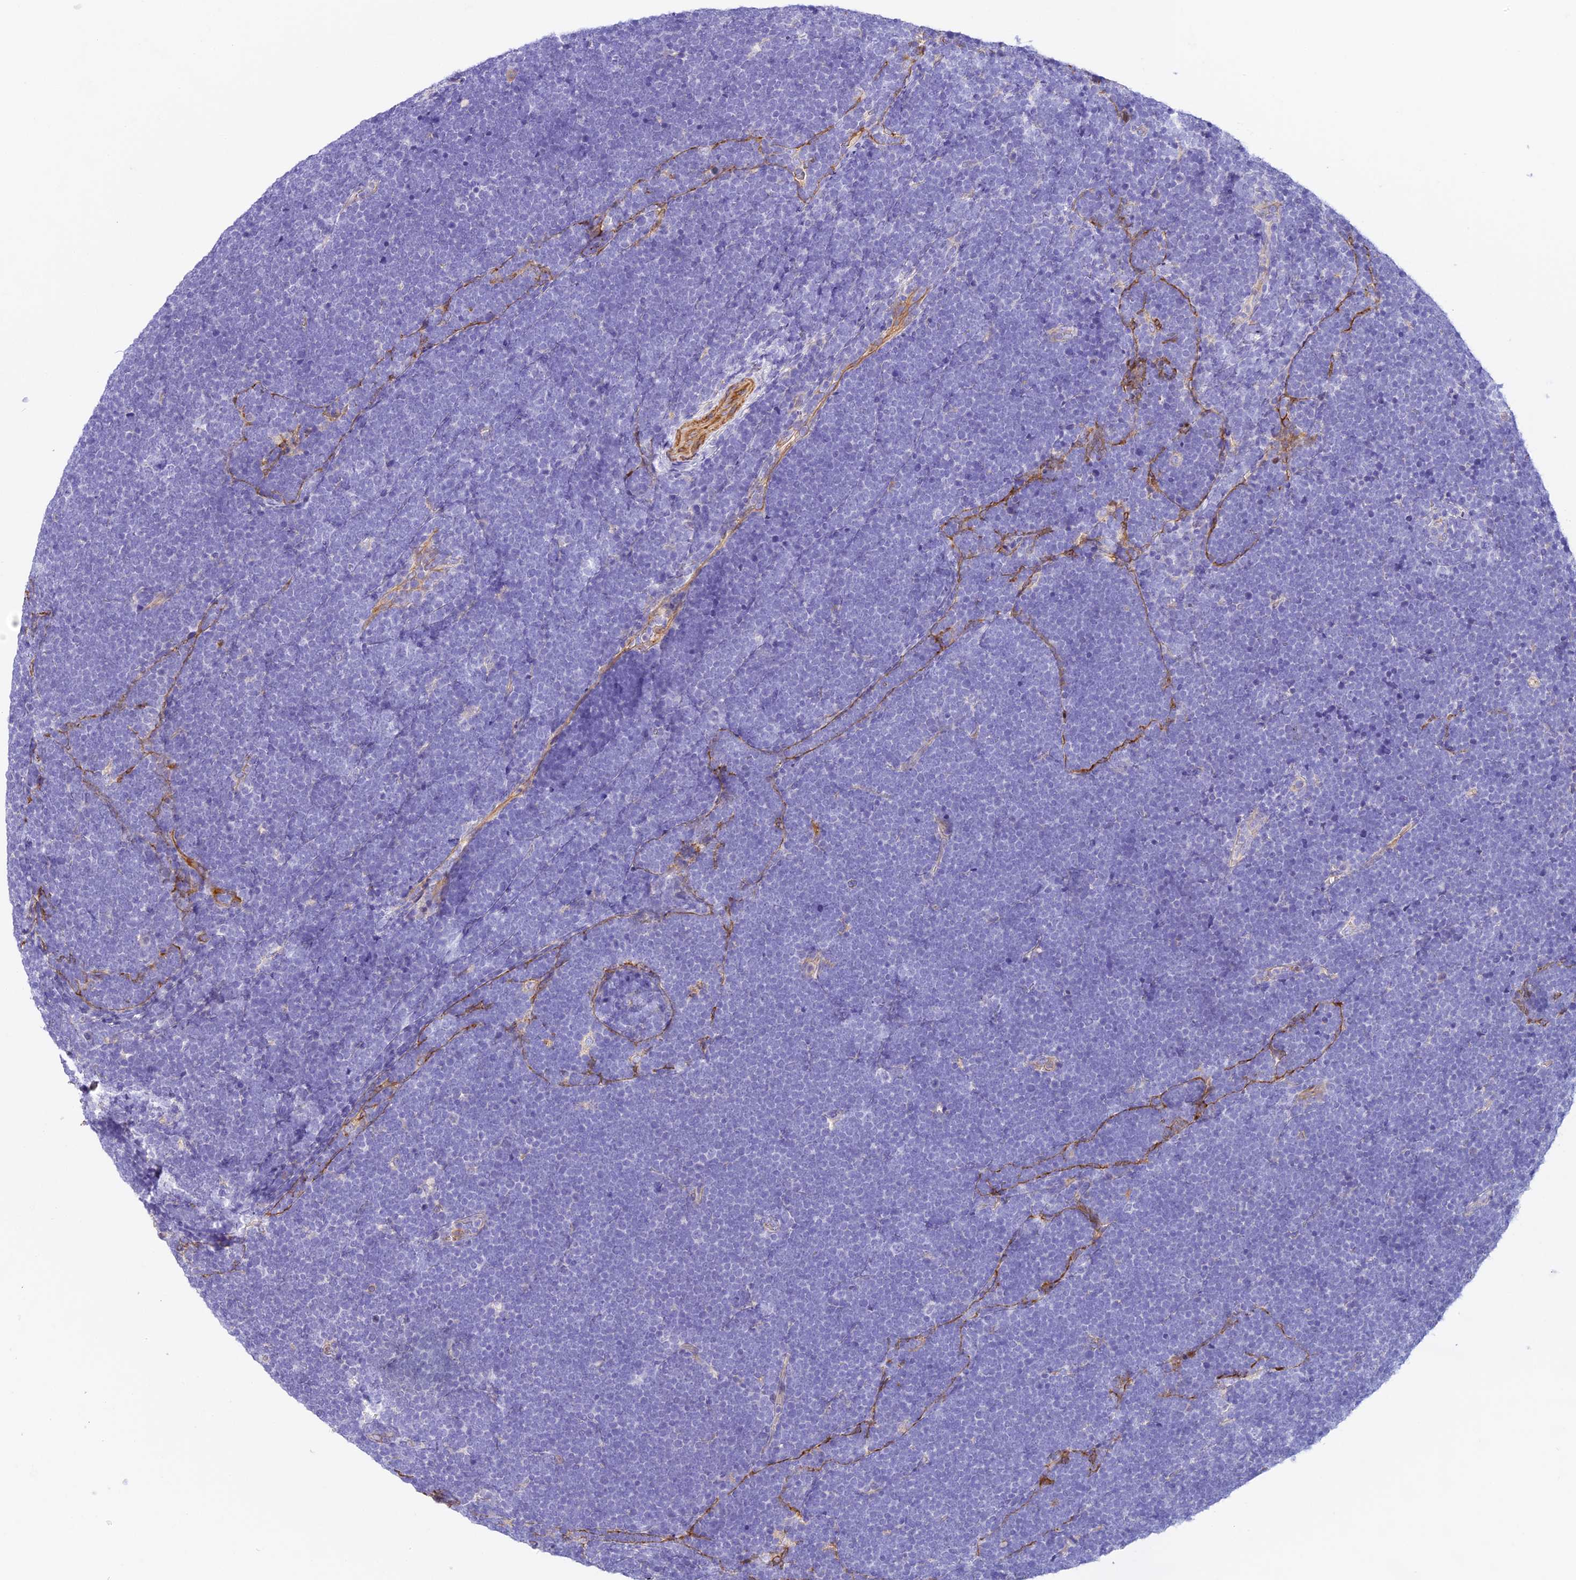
{"staining": {"intensity": "negative", "quantity": "none", "location": "none"}, "tissue": "lymphoma", "cell_type": "Tumor cells", "image_type": "cancer", "snomed": [{"axis": "morphology", "description": "Malignant lymphoma, non-Hodgkin's type, High grade"}, {"axis": "topography", "description": "Lymph node"}], "caption": "Protein analysis of lymphoma reveals no significant expression in tumor cells. The staining was performed using DAB (3,3'-diaminobenzidine) to visualize the protein expression in brown, while the nuclei were stained in blue with hematoxylin (Magnification: 20x).", "gene": "HOMER3", "patient": {"sex": "male", "age": 13}}